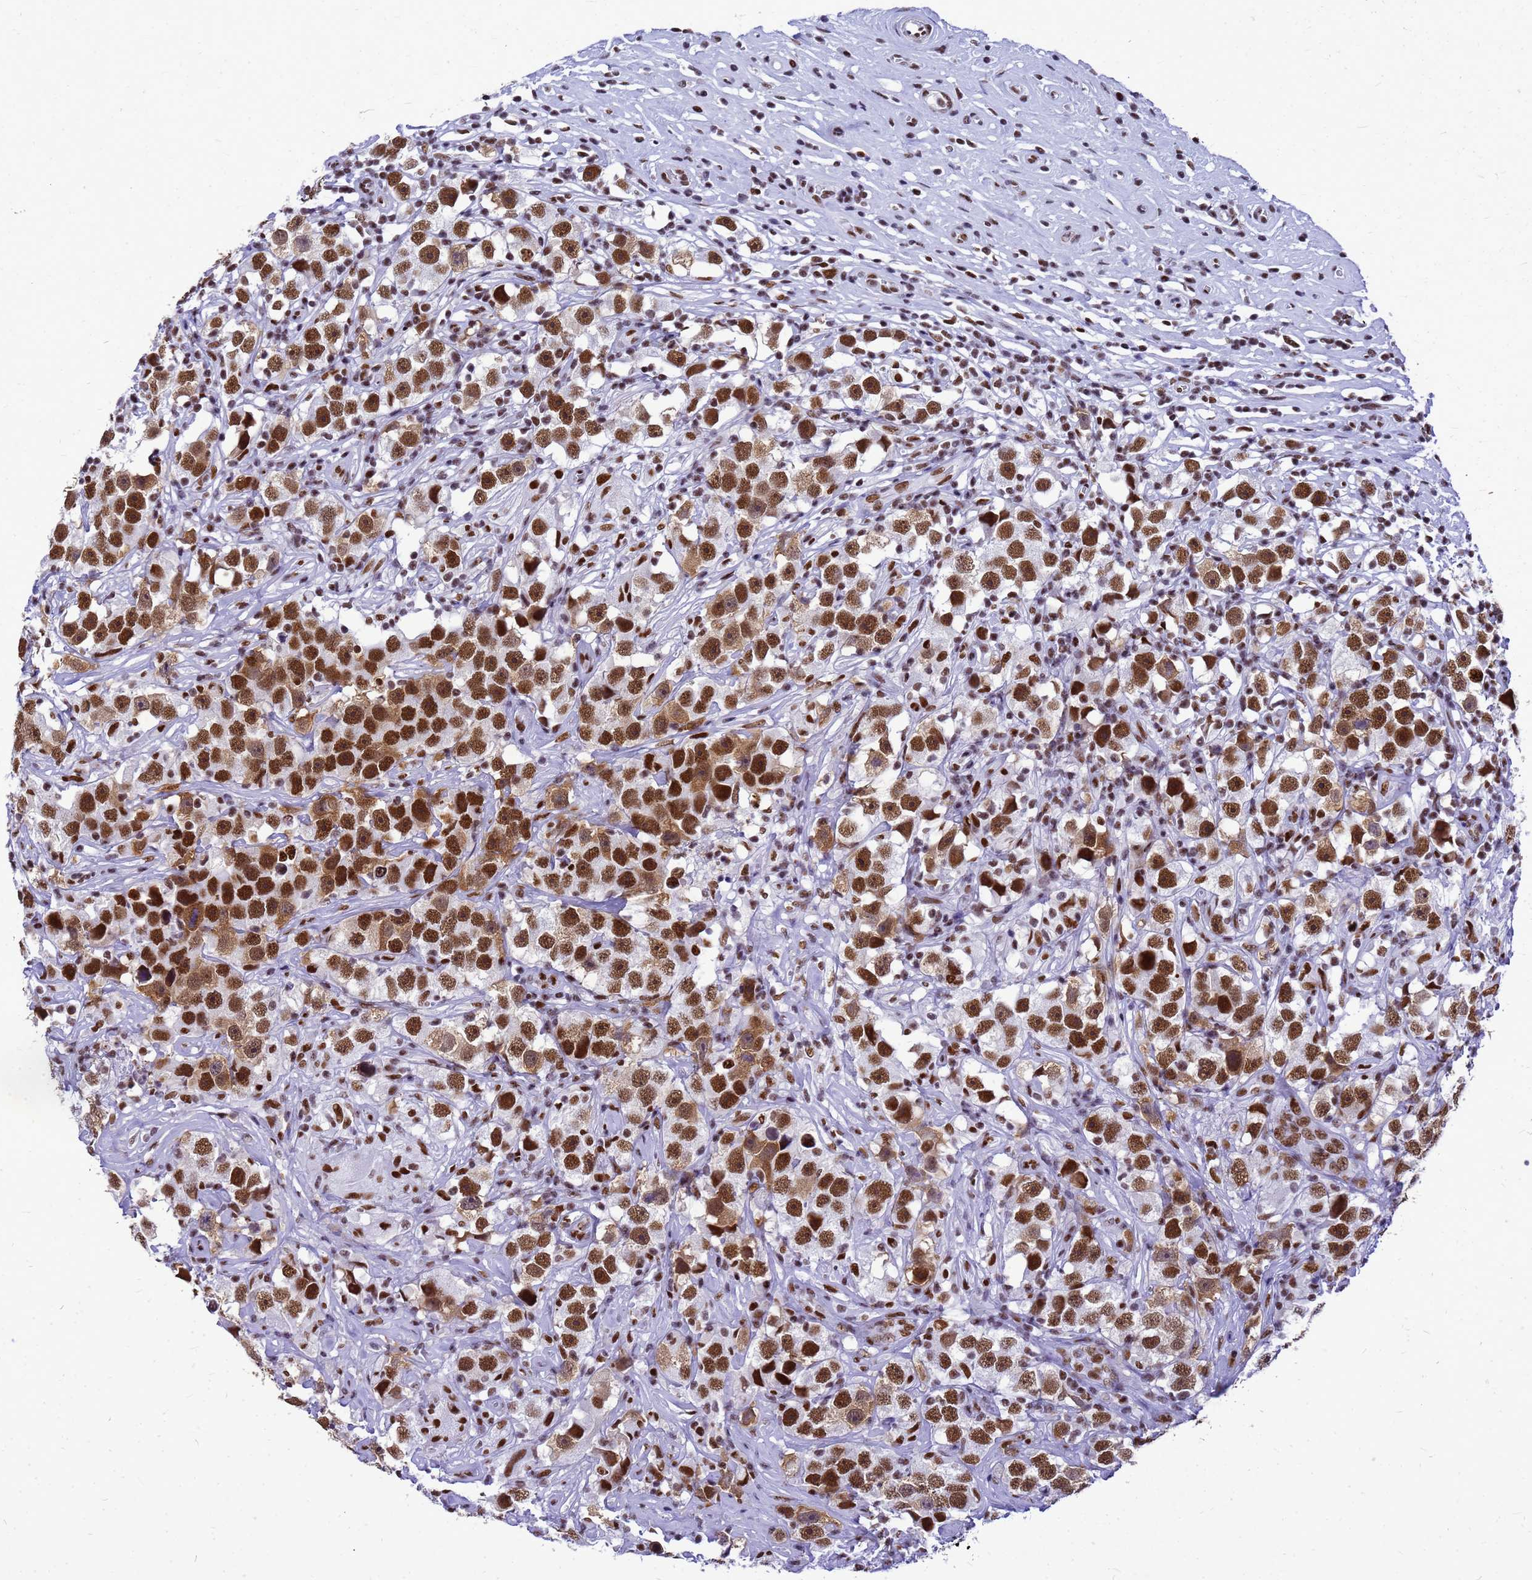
{"staining": {"intensity": "strong", "quantity": ">75%", "location": "nuclear"}, "tissue": "testis cancer", "cell_type": "Tumor cells", "image_type": "cancer", "snomed": [{"axis": "morphology", "description": "Seminoma, NOS"}, {"axis": "topography", "description": "Testis"}], "caption": "Seminoma (testis) stained with a protein marker demonstrates strong staining in tumor cells.", "gene": "SART3", "patient": {"sex": "male", "age": 49}}